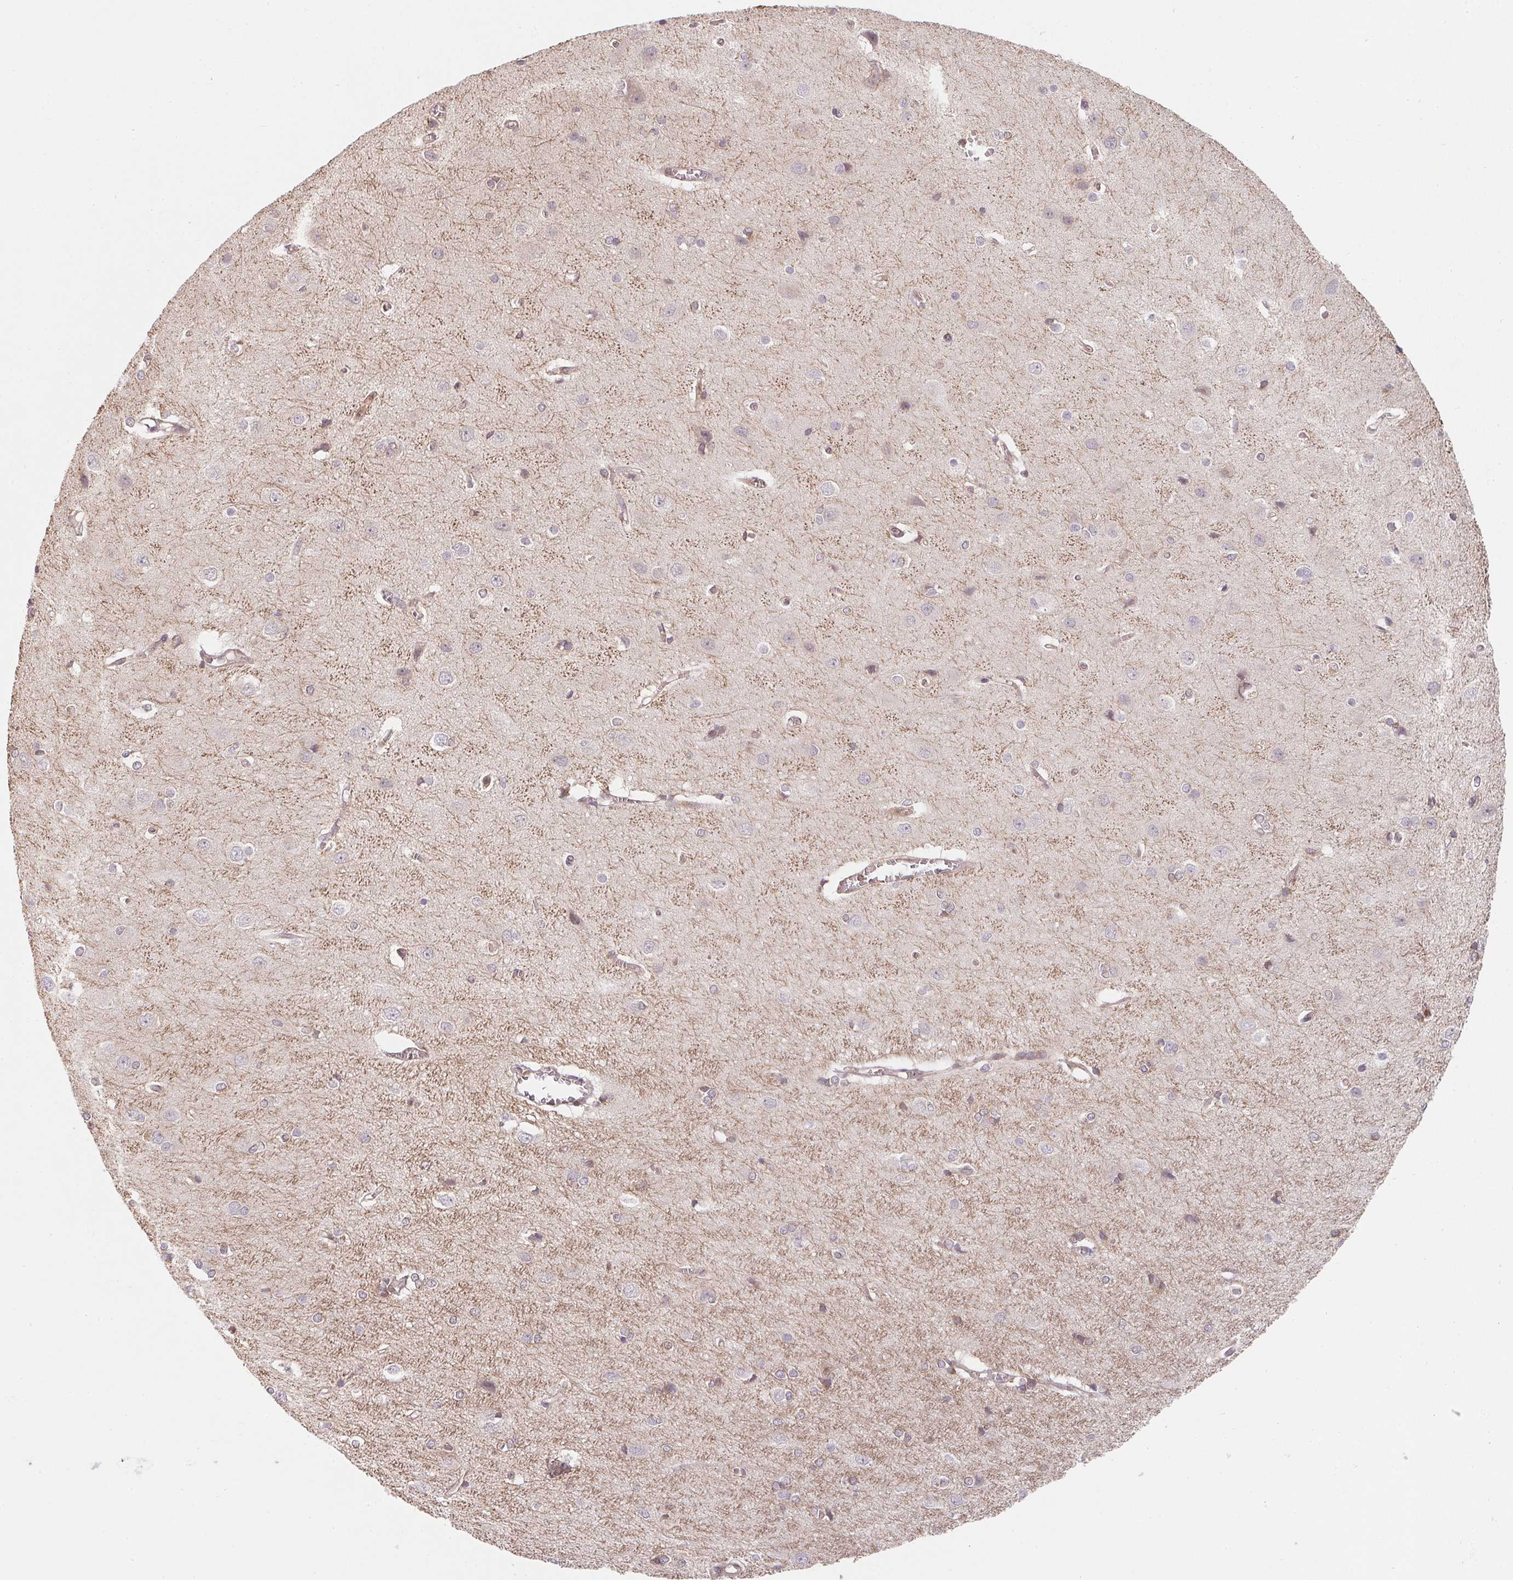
{"staining": {"intensity": "negative", "quantity": "none", "location": "none"}, "tissue": "cerebral cortex", "cell_type": "Endothelial cells", "image_type": "normal", "snomed": [{"axis": "morphology", "description": "Normal tissue, NOS"}, {"axis": "topography", "description": "Cerebral cortex"}], "caption": "Cerebral cortex stained for a protein using immunohistochemistry (IHC) shows no expression endothelial cells.", "gene": "ANKRD13A", "patient": {"sex": "male", "age": 37}}